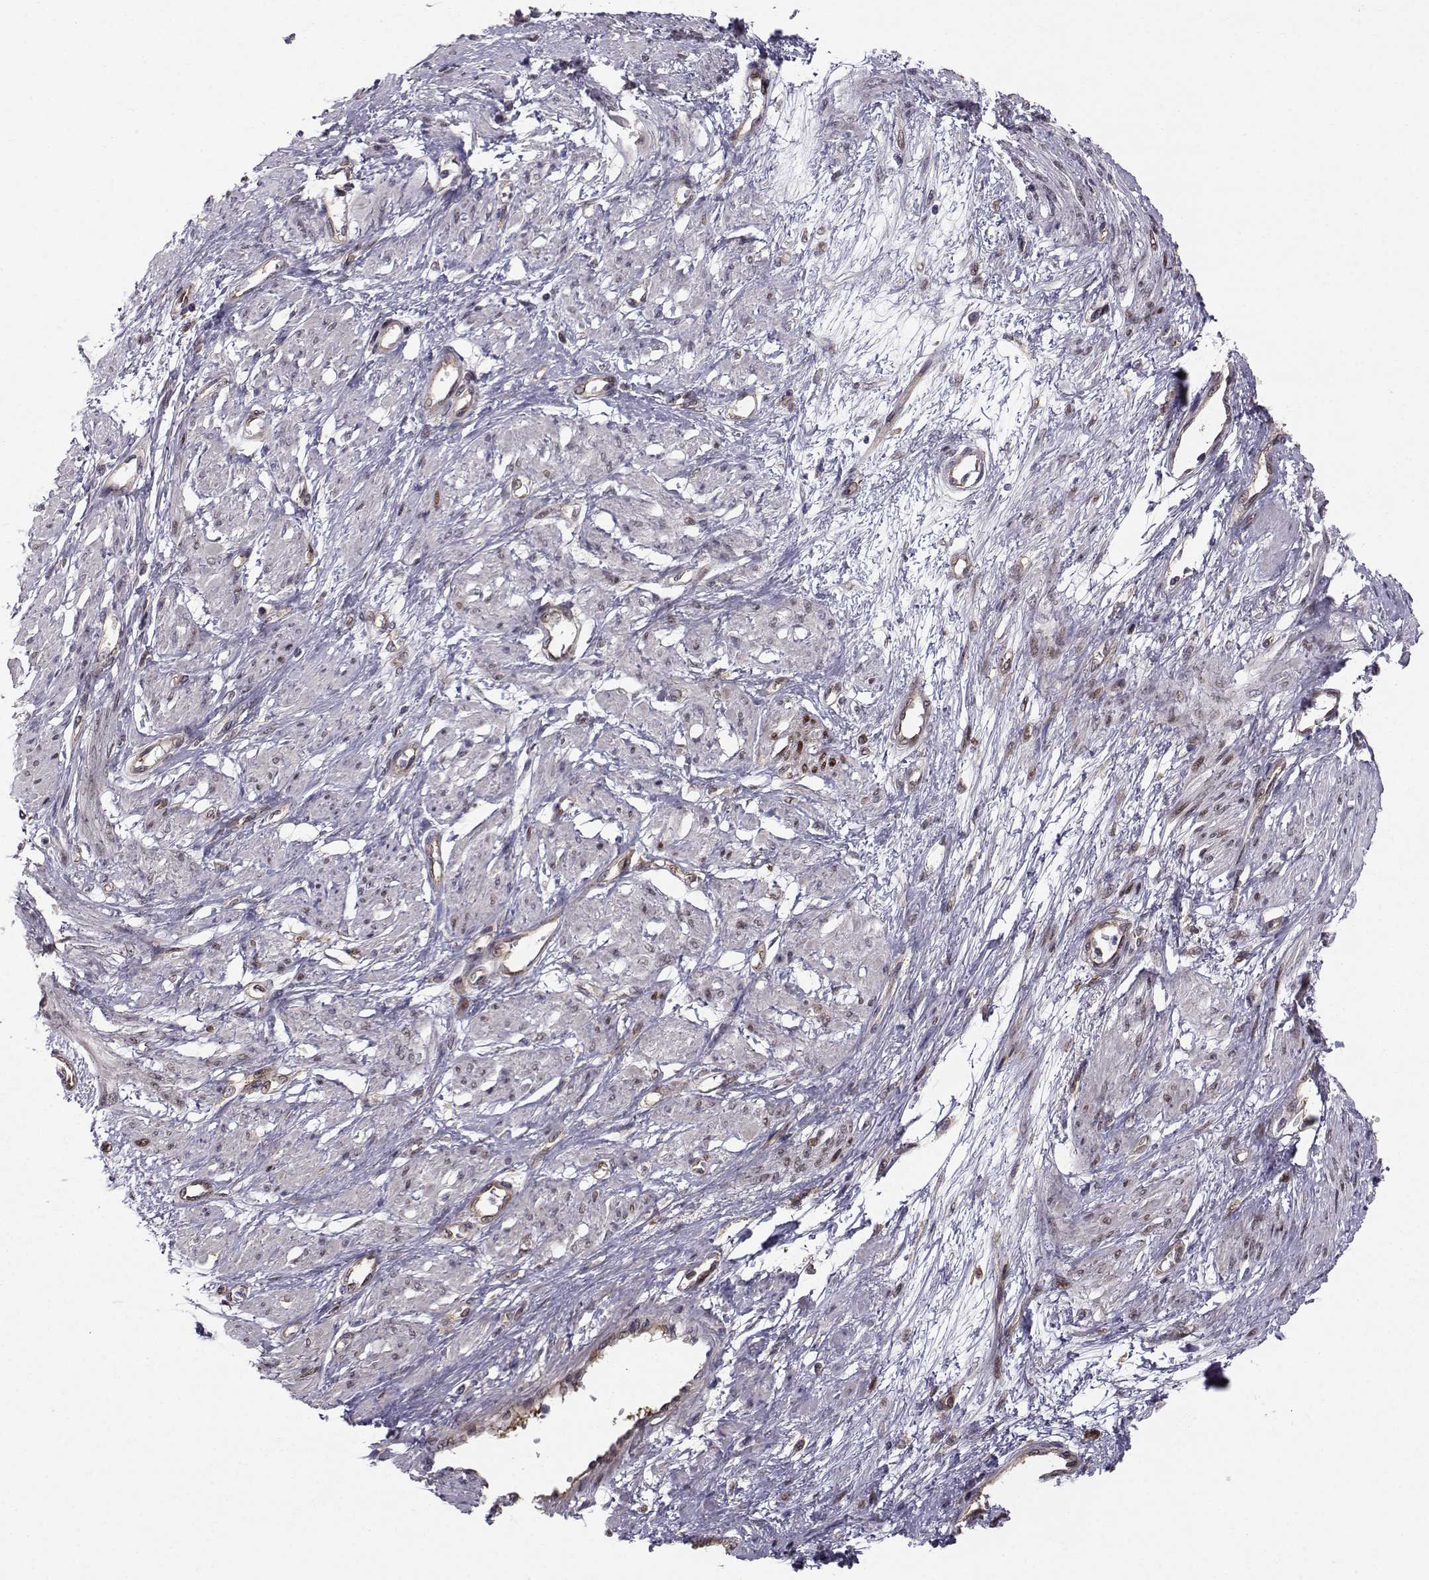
{"staining": {"intensity": "negative", "quantity": "none", "location": "none"}, "tissue": "smooth muscle", "cell_type": "Smooth muscle cells", "image_type": "normal", "snomed": [{"axis": "morphology", "description": "Normal tissue, NOS"}, {"axis": "topography", "description": "Smooth muscle"}, {"axis": "topography", "description": "Uterus"}], "caption": "Immunohistochemistry (IHC) image of benign human smooth muscle stained for a protein (brown), which exhibits no staining in smooth muscle cells. (IHC, brightfield microscopy, high magnification).", "gene": "HSP90AB1", "patient": {"sex": "female", "age": 39}}